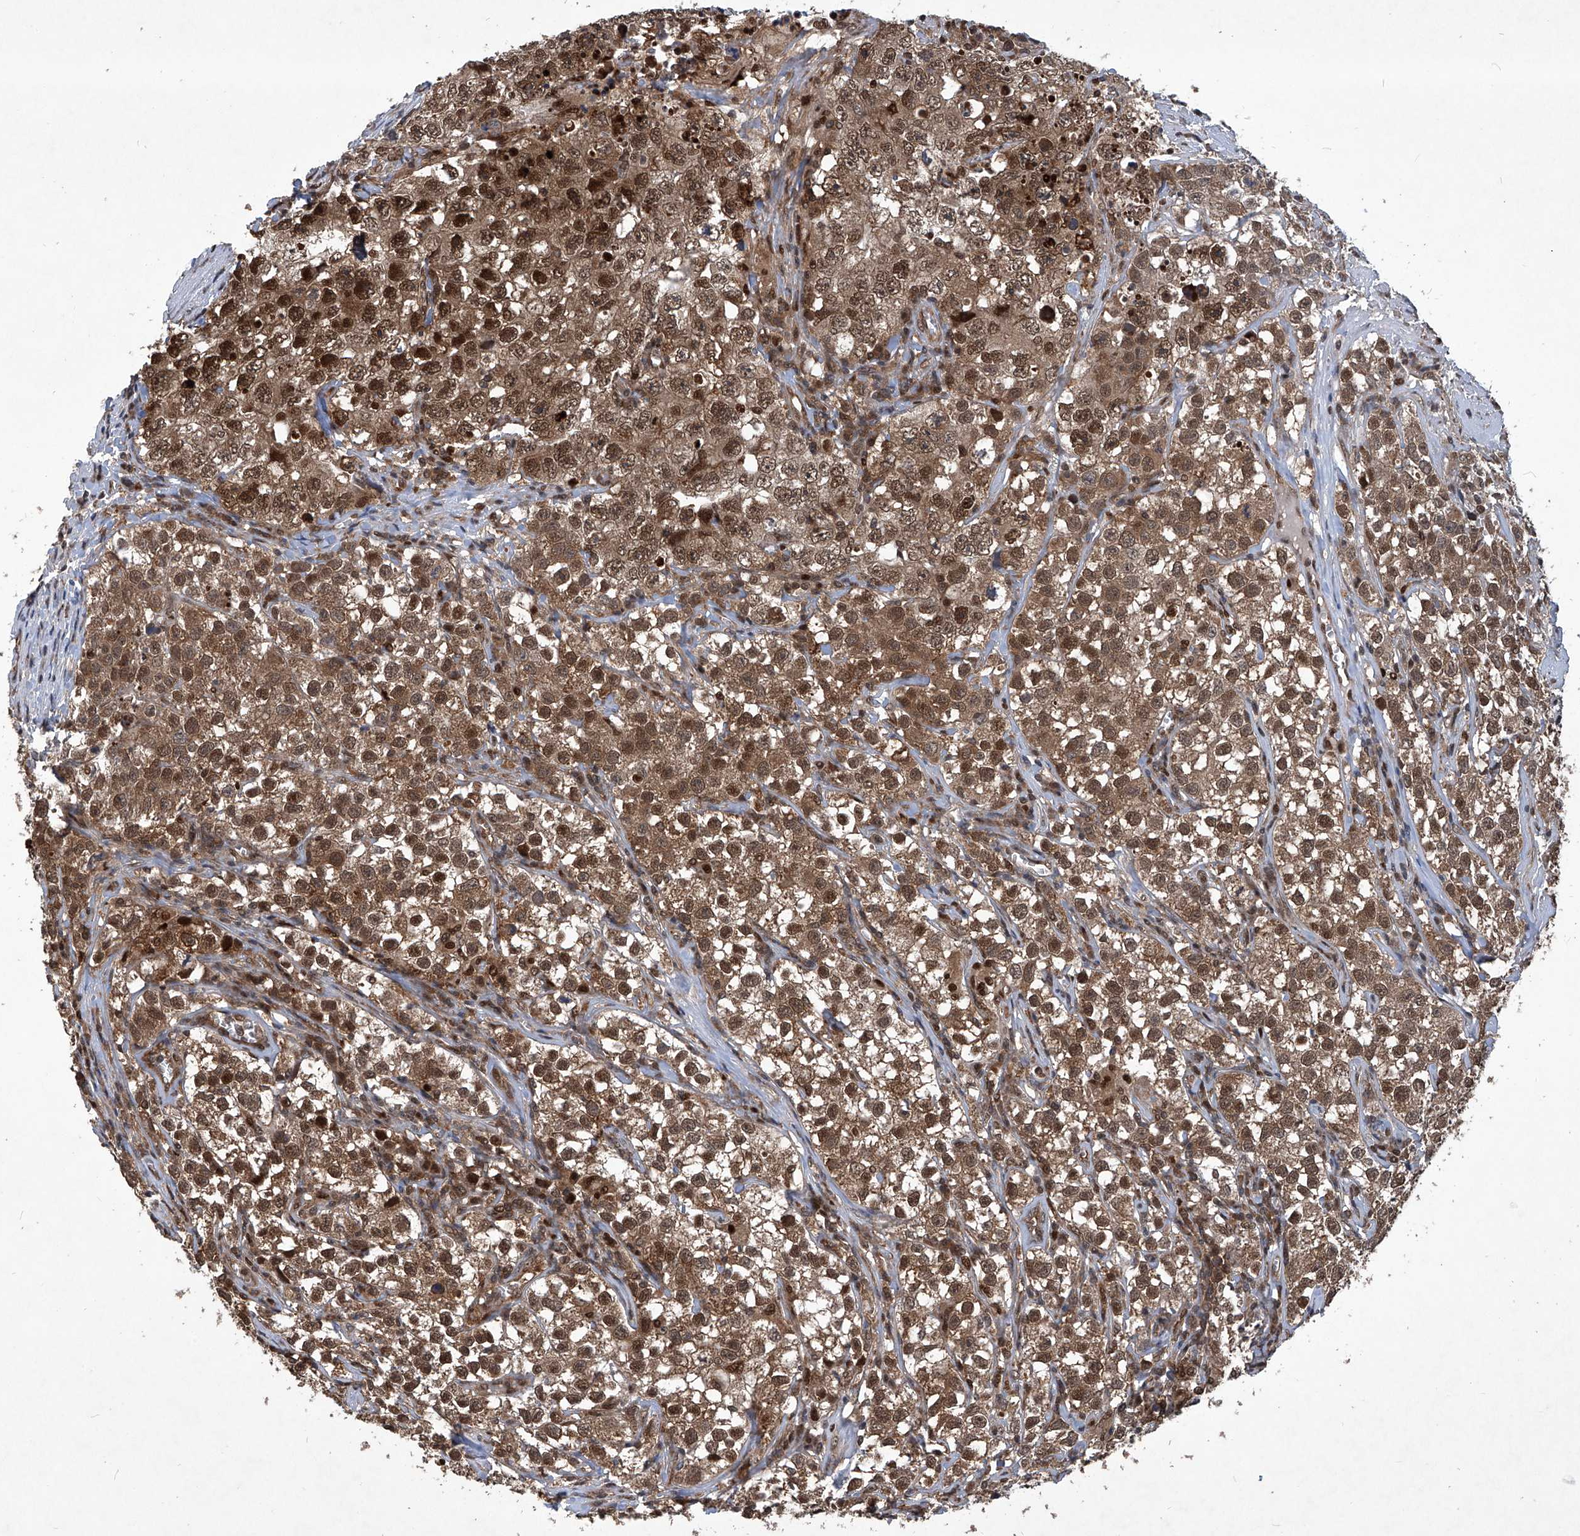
{"staining": {"intensity": "strong", "quantity": ">75%", "location": "cytoplasmic/membranous,nuclear"}, "tissue": "testis cancer", "cell_type": "Tumor cells", "image_type": "cancer", "snomed": [{"axis": "morphology", "description": "Seminoma, NOS"}, {"axis": "morphology", "description": "Carcinoma, Embryonal, NOS"}, {"axis": "topography", "description": "Testis"}], "caption": "This is a micrograph of IHC staining of testis cancer, which shows strong positivity in the cytoplasmic/membranous and nuclear of tumor cells.", "gene": "PSMB1", "patient": {"sex": "male", "age": 43}}